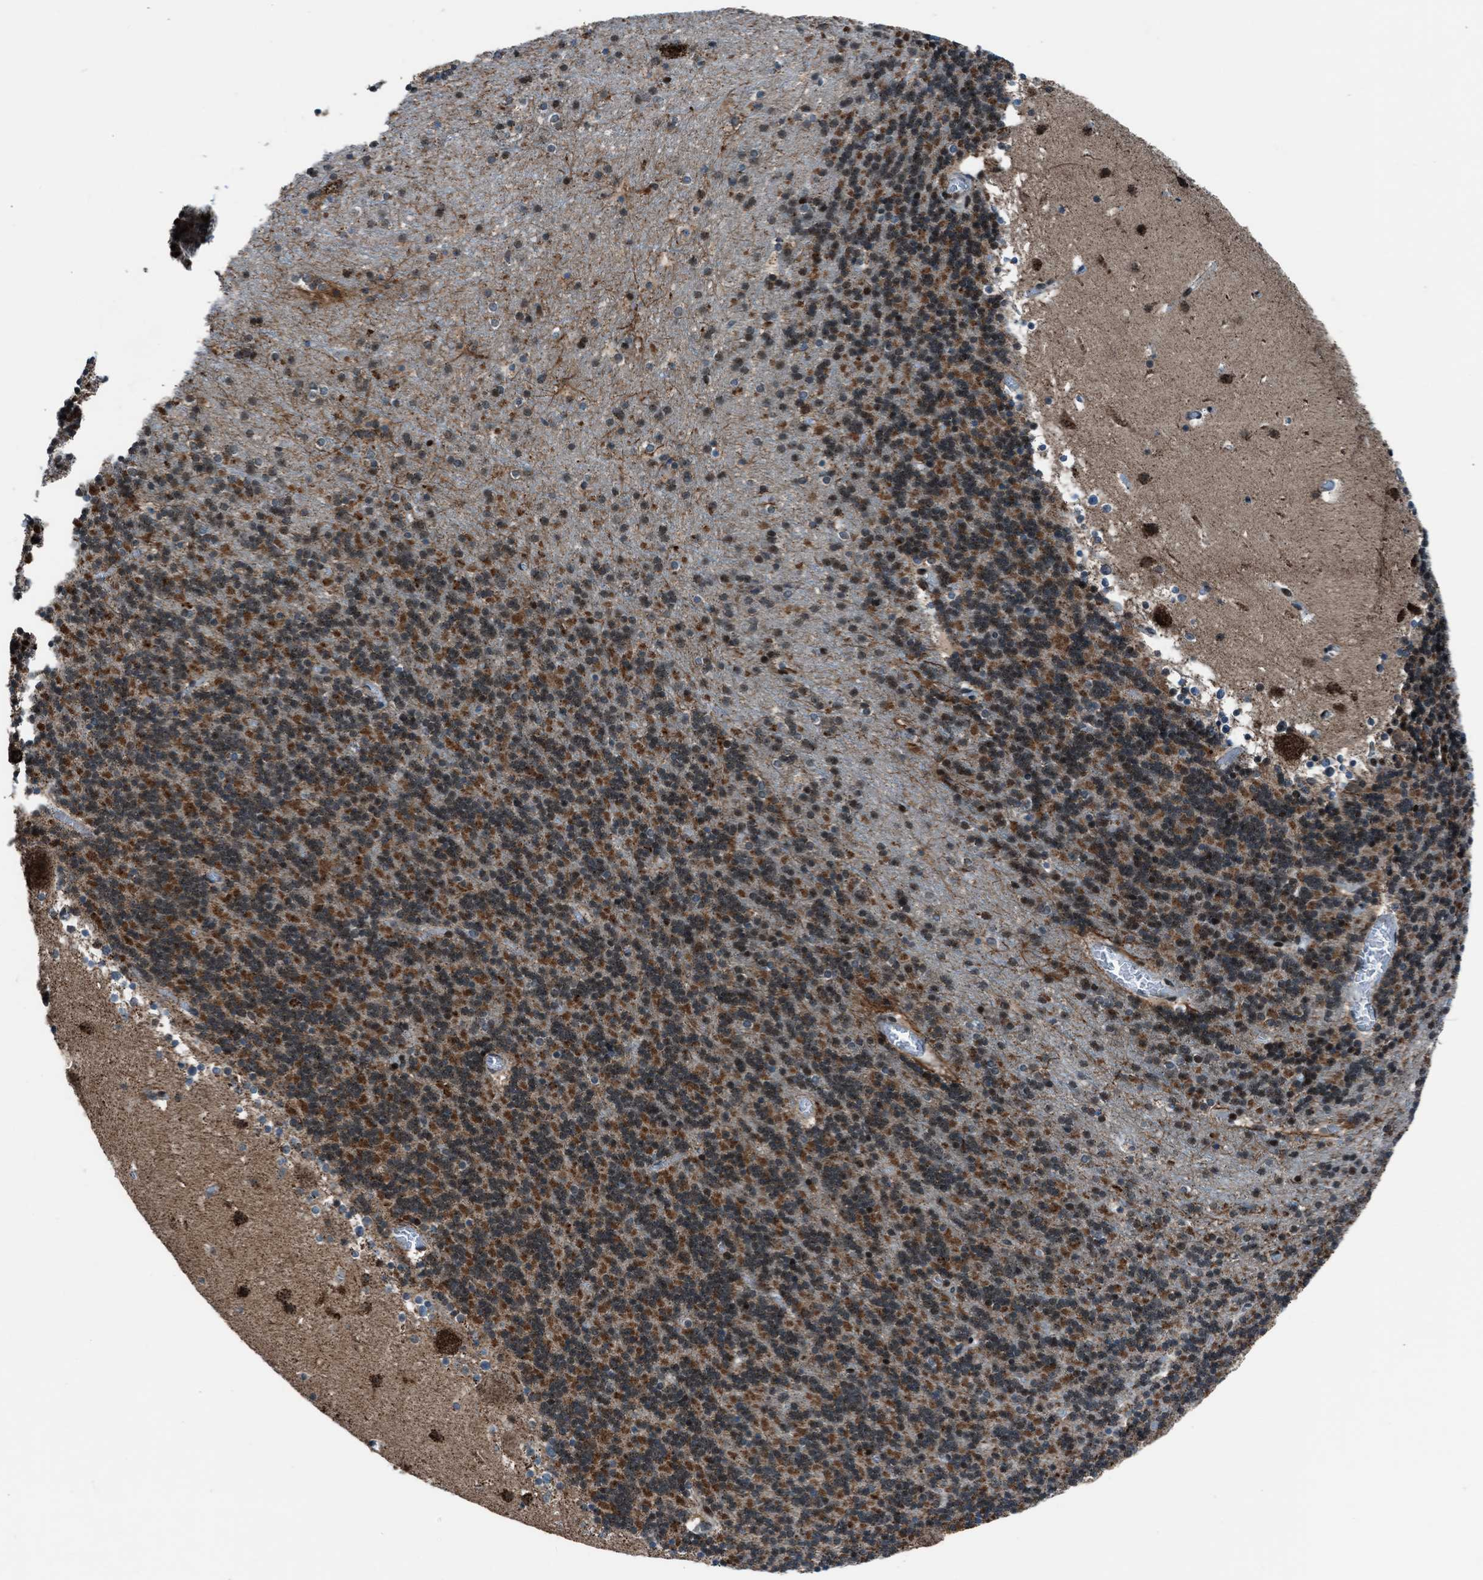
{"staining": {"intensity": "moderate", "quantity": ">75%", "location": "cytoplasmic/membranous"}, "tissue": "cerebellum", "cell_type": "Cells in granular layer", "image_type": "normal", "snomed": [{"axis": "morphology", "description": "Normal tissue, NOS"}, {"axis": "topography", "description": "Cerebellum"}], "caption": "High-power microscopy captured an IHC histopathology image of normal cerebellum, revealing moderate cytoplasmic/membranous positivity in about >75% of cells in granular layer. (Brightfield microscopy of DAB IHC at high magnification).", "gene": "MORC3", "patient": {"sex": "male", "age": 45}}